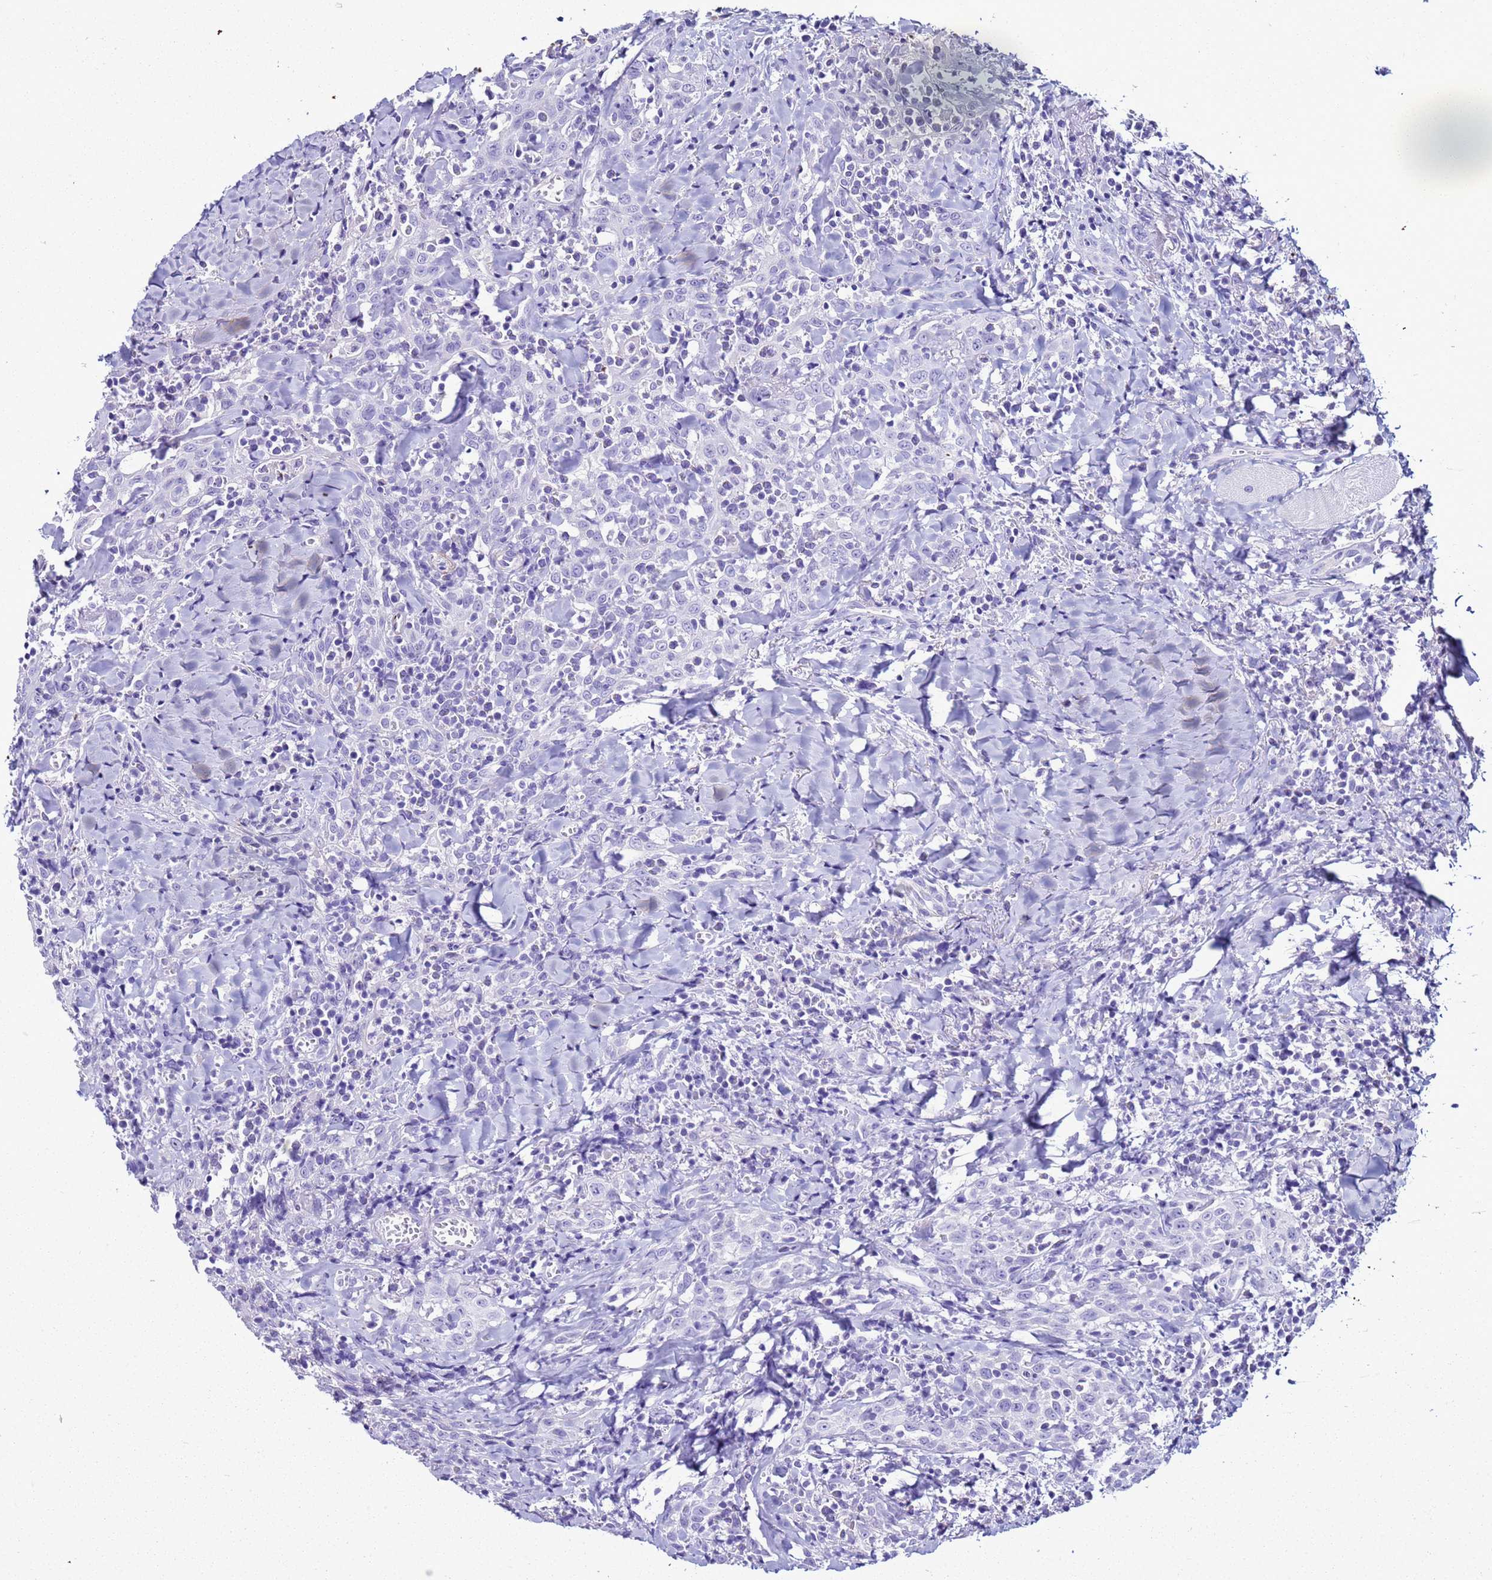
{"staining": {"intensity": "negative", "quantity": "none", "location": "none"}, "tissue": "head and neck cancer", "cell_type": "Tumor cells", "image_type": "cancer", "snomed": [{"axis": "morphology", "description": "Squamous cell carcinoma, NOS"}, {"axis": "topography", "description": "Head-Neck"}], "caption": "High power microscopy image of an IHC image of head and neck cancer, revealing no significant staining in tumor cells. The staining was performed using DAB (3,3'-diaminobenzidine) to visualize the protein expression in brown, while the nuclei were stained in blue with hematoxylin (Magnification: 20x).", "gene": "LCMT1", "patient": {"sex": "female", "age": 70}}